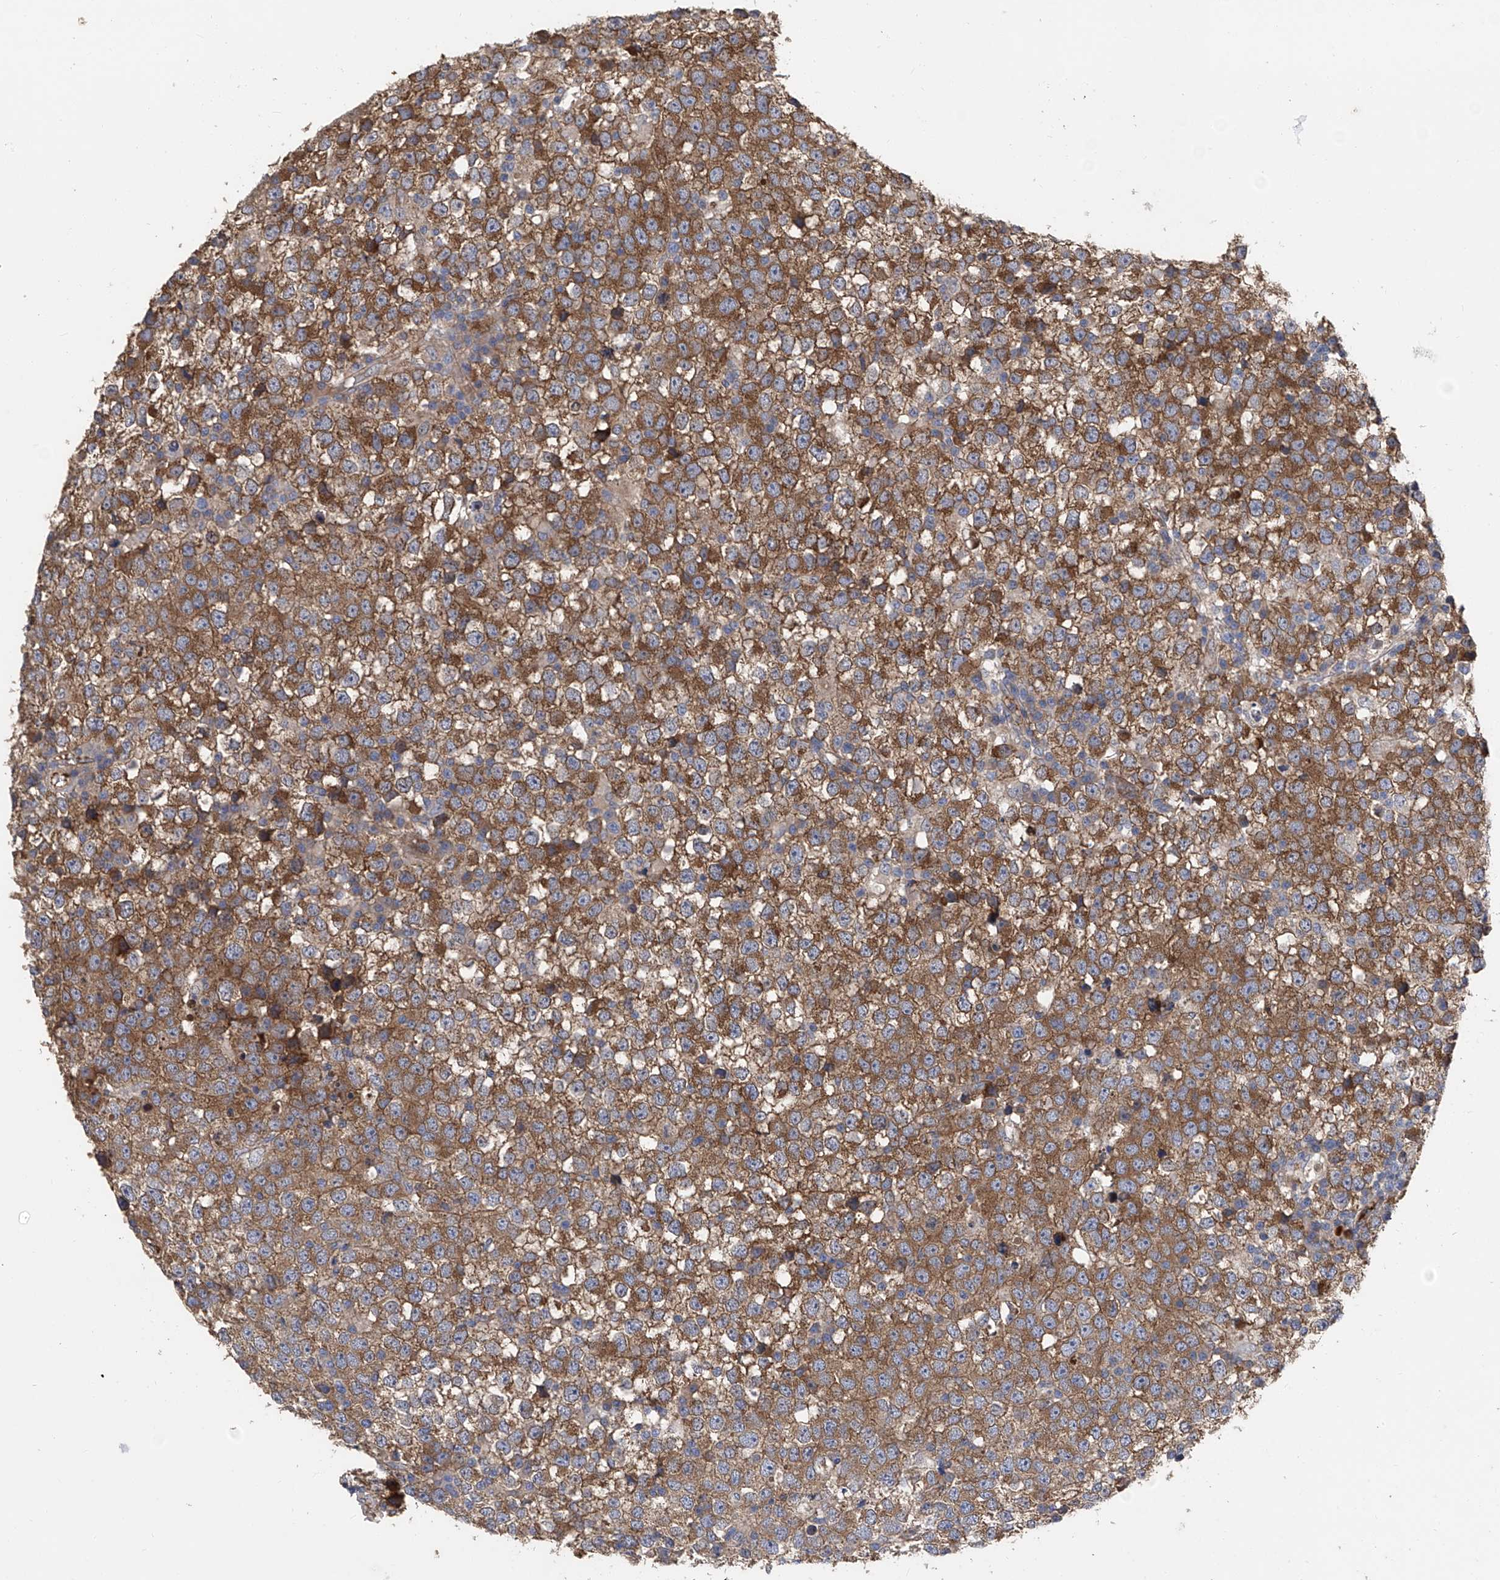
{"staining": {"intensity": "moderate", "quantity": ">75%", "location": "cytoplasmic/membranous"}, "tissue": "testis cancer", "cell_type": "Tumor cells", "image_type": "cancer", "snomed": [{"axis": "morphology", "description": "Seminoma, NOS"}, {"axis": "topography", "description": "Testis"}], "caption": "Immunohistochemical staining of human testis seminoma shows medium levels of moderate cytoplasmic/membranous staining in approximately >75% of tumor cells. The staining is performed using DAB brown chromogen to label protein expression. The nuclei are counter-stained blue using hematoxylin.", "gene": "PTK2", "patient": {"sex": "male", "age": 65}}